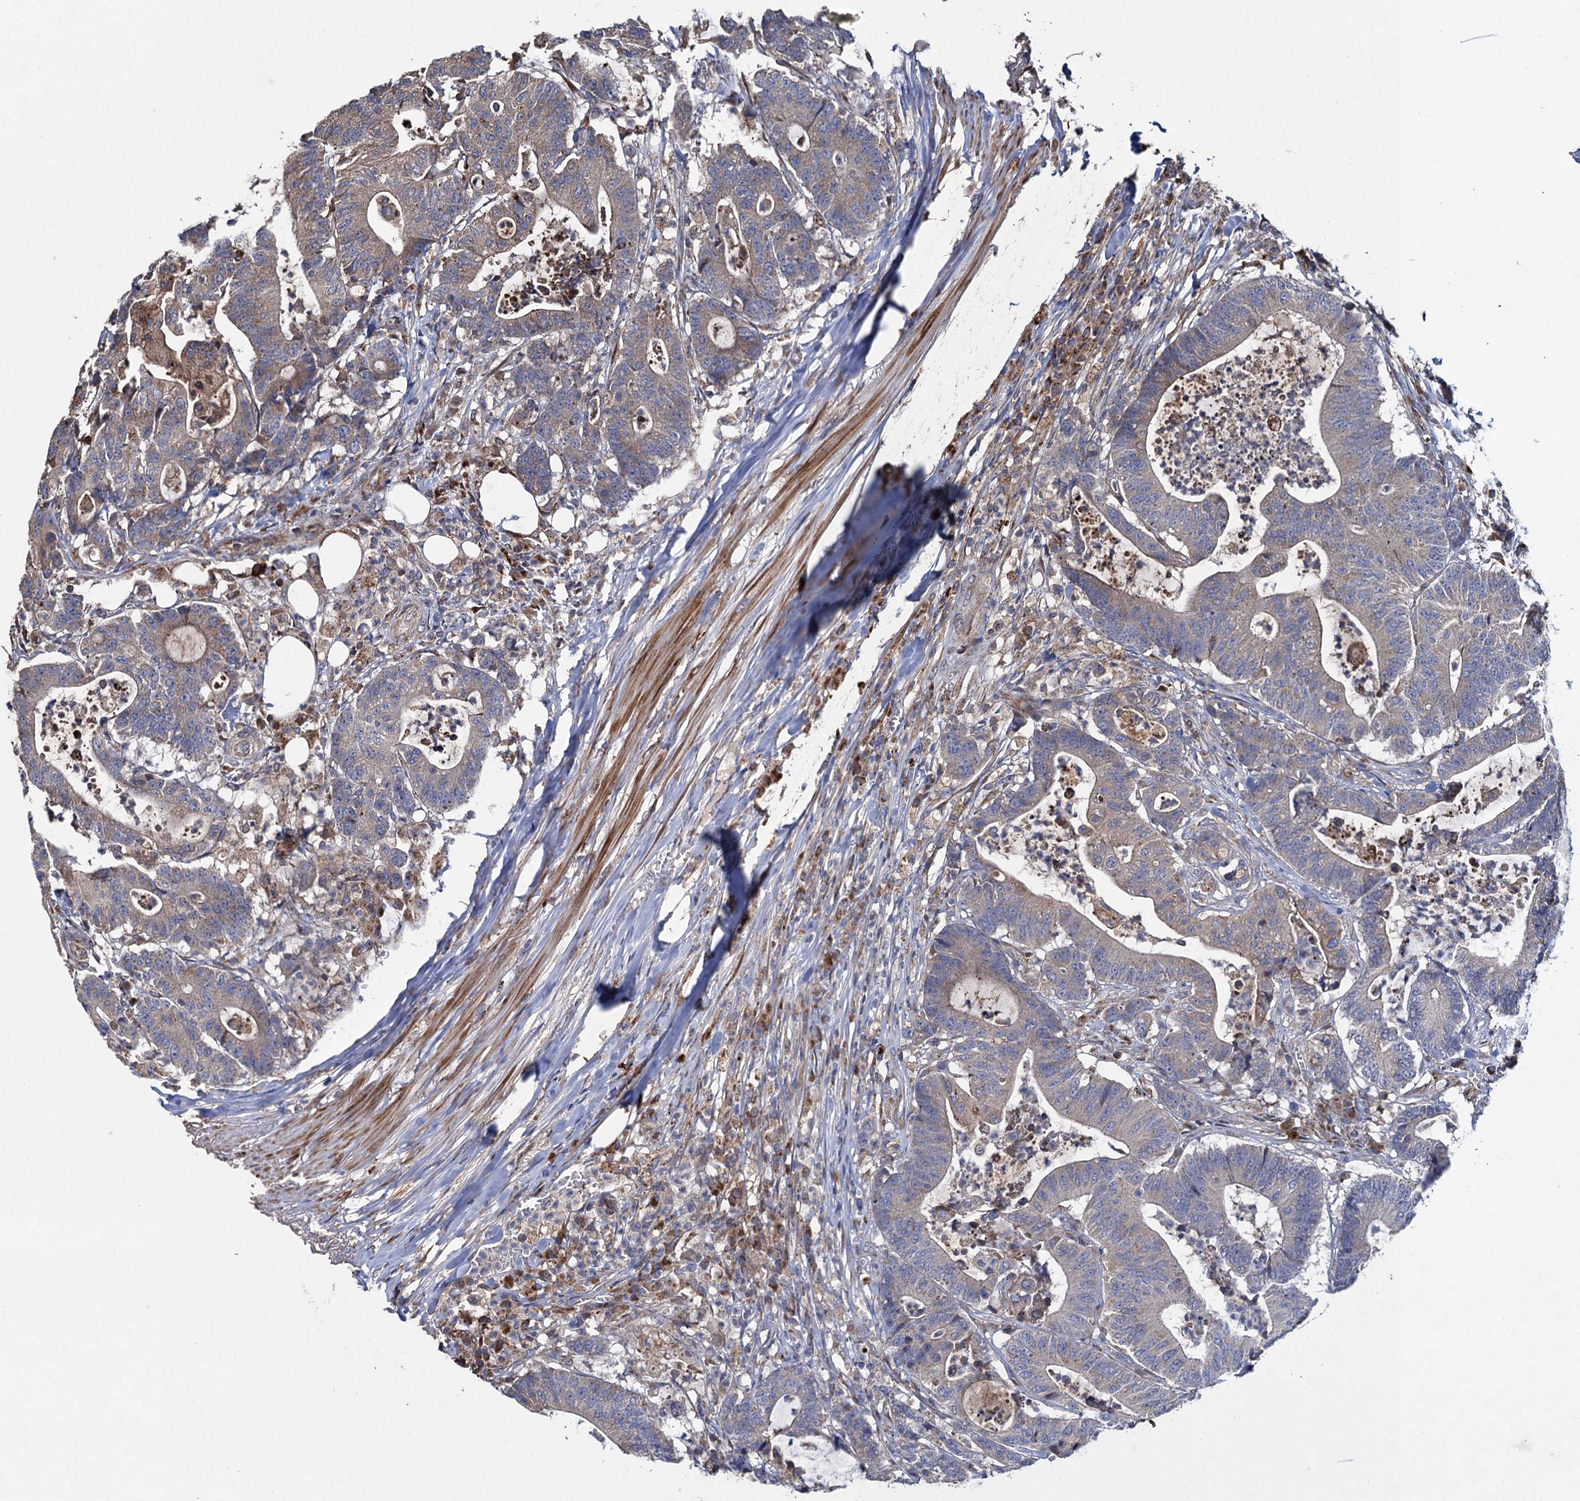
{"staining": {"intensity": "weak", "quantity": "25%-75%", "location": "cytoplasmic/membranous"}, "tissue": "colorectal cancer", "cell_type": "Tumor cells", "image_type": "cancer", "snomed": [{"axis": "morphology", "description": "Adenocarcinoma, NOS"}, {"axis": "topography", "description": "Colon"}], "caption": "Immunohistochemistry staining of colorectal cancer, which demonstrates low levels of weak cytoplasmic/membranous expression in approximately 25%-75% of tumor cells indicating weak cytoplasmic/membranous protein expression. The staining was performed using DAB (brown) for protein detection and nuclei were counterstained in hematoxylin (blue).", "gene": "TXNDC11", "patient": {"sex": "female", "age": 84}}